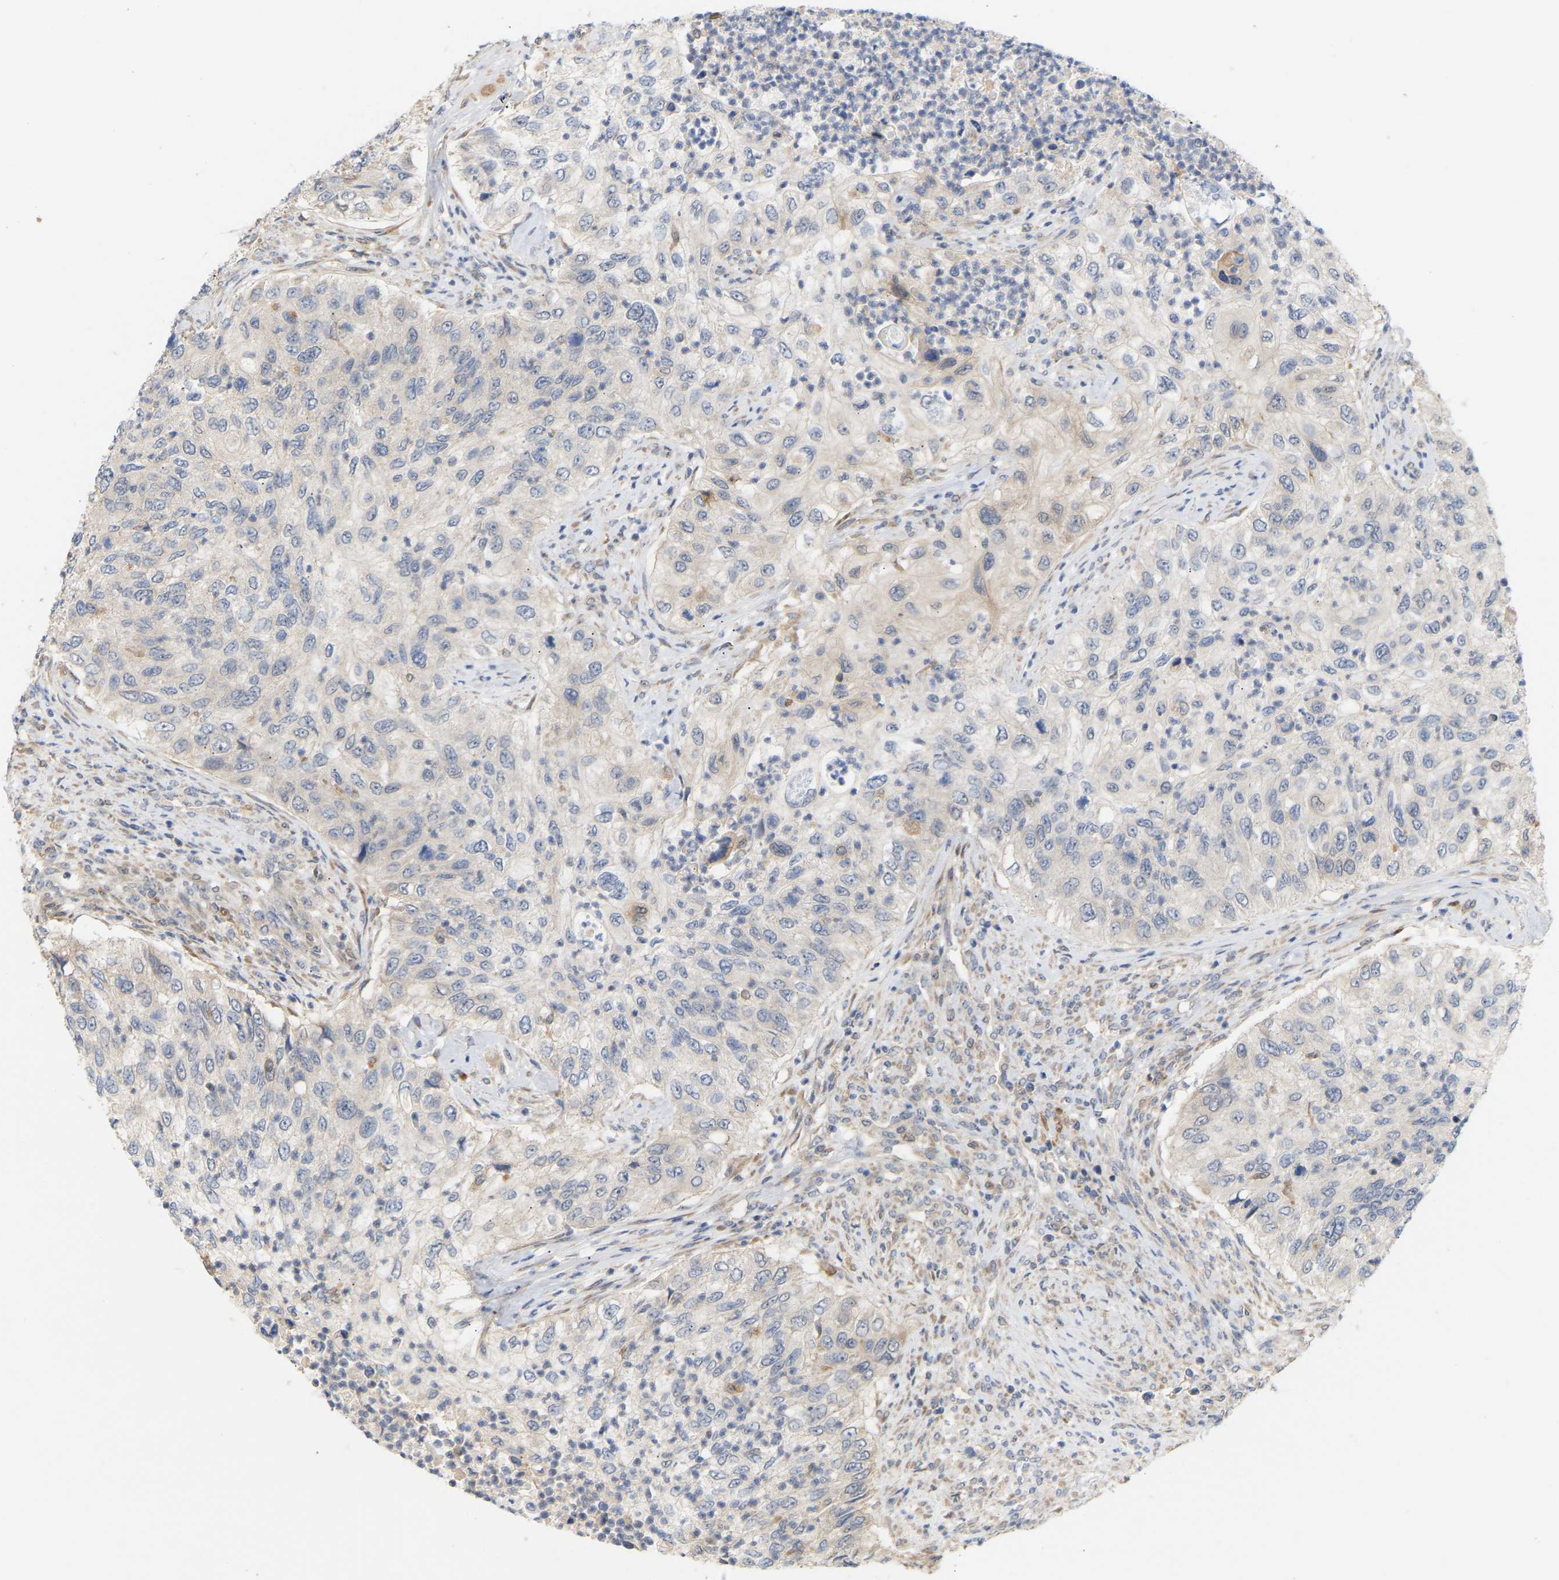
{"staining": {"intensity": "negative", "quantity": "none", "location": "none"}, "tissue": "urothelial cancer", "cell_type": "Tumor cells", "image_type": "cancer", "snomed": [{"axis": "morphology", "description": "Urothelial carcinoma, High grade"}, {"axis": "topography", "description": "Urinary bladder"}], "caption": "Immunohistochemistry (IHC) histopathology image of urothelial cancer stained for a protein (brown), which shows no expression in tumor cells. (IHC, brightfield microscopy, high magnification).", "gene": "TPMT", "patient": {"sex": "female", "age": 60}}